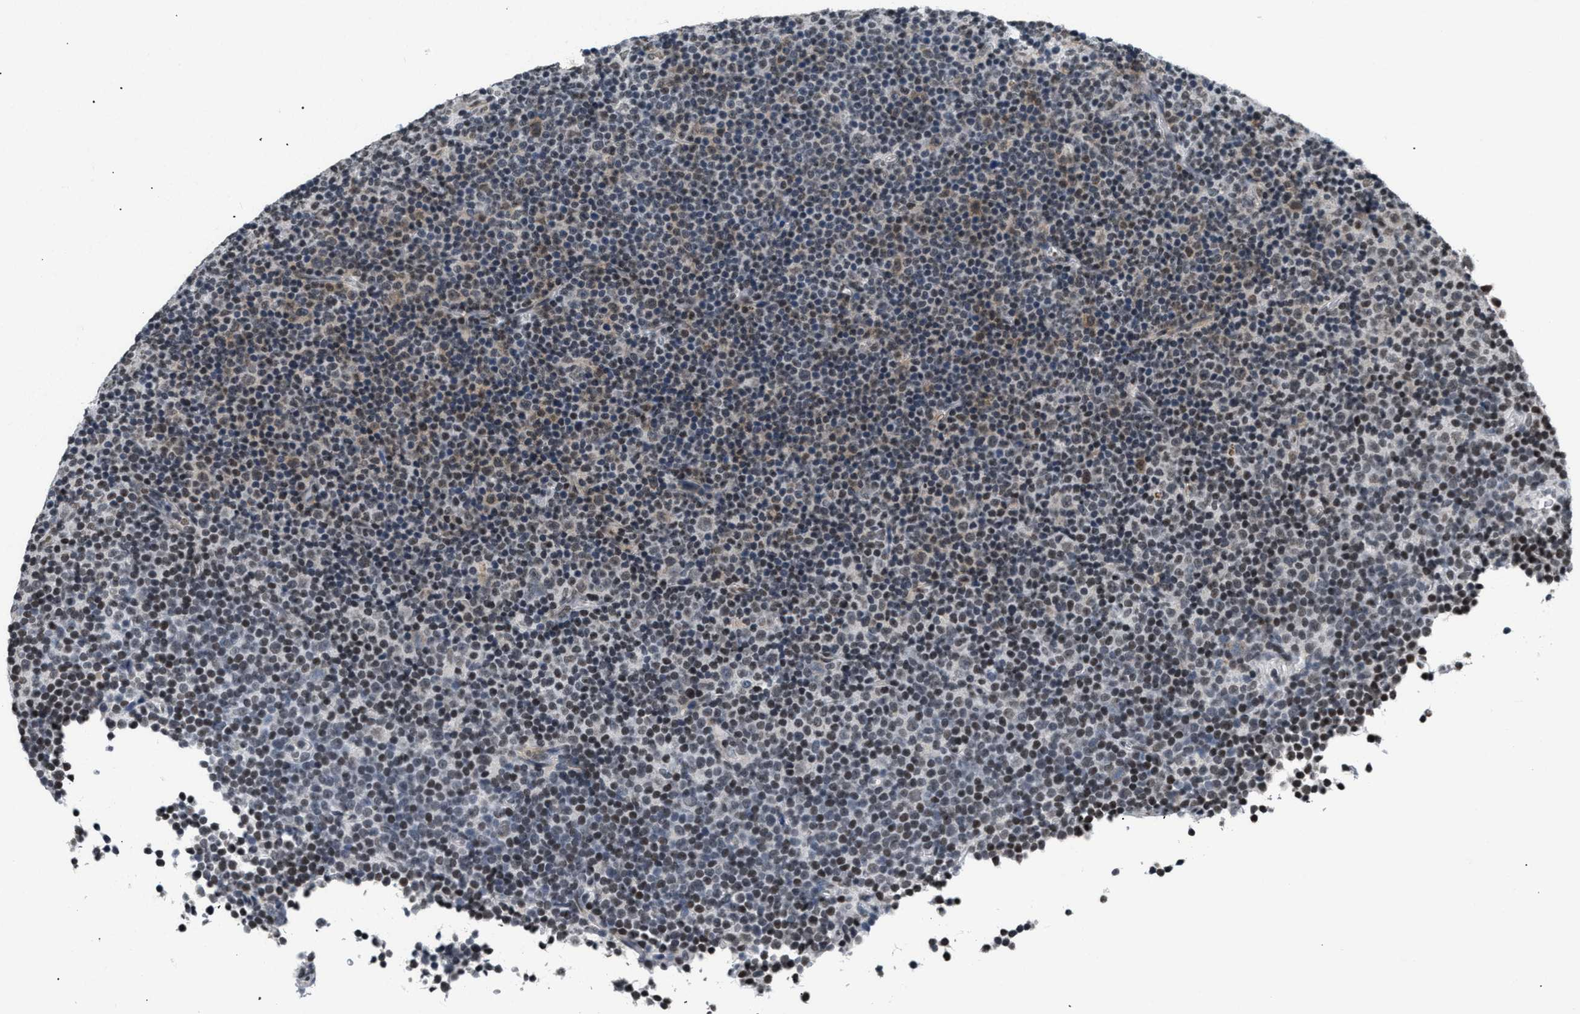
{"staining": {"intensity": "weak", "quantity": "25%-75%", "location": "nuclear"}, "tissue": "lymphoma", "cell_type": "Tumor cells", "image_type": "cancer", "snomed": [{"axis": "morphology", "description": "Malignant lymphoma, non-Hodgkin's type, Low grade"}, {"axis": "topography", "description": "Lymph node"}], "caption": "Immunohistochemical staining of lymphoma shows weak nuclear protein positivity in about 25%-75% of tumor cells.", "gene": "RAF1", "patient": {"sex": "female", "age": 67}}